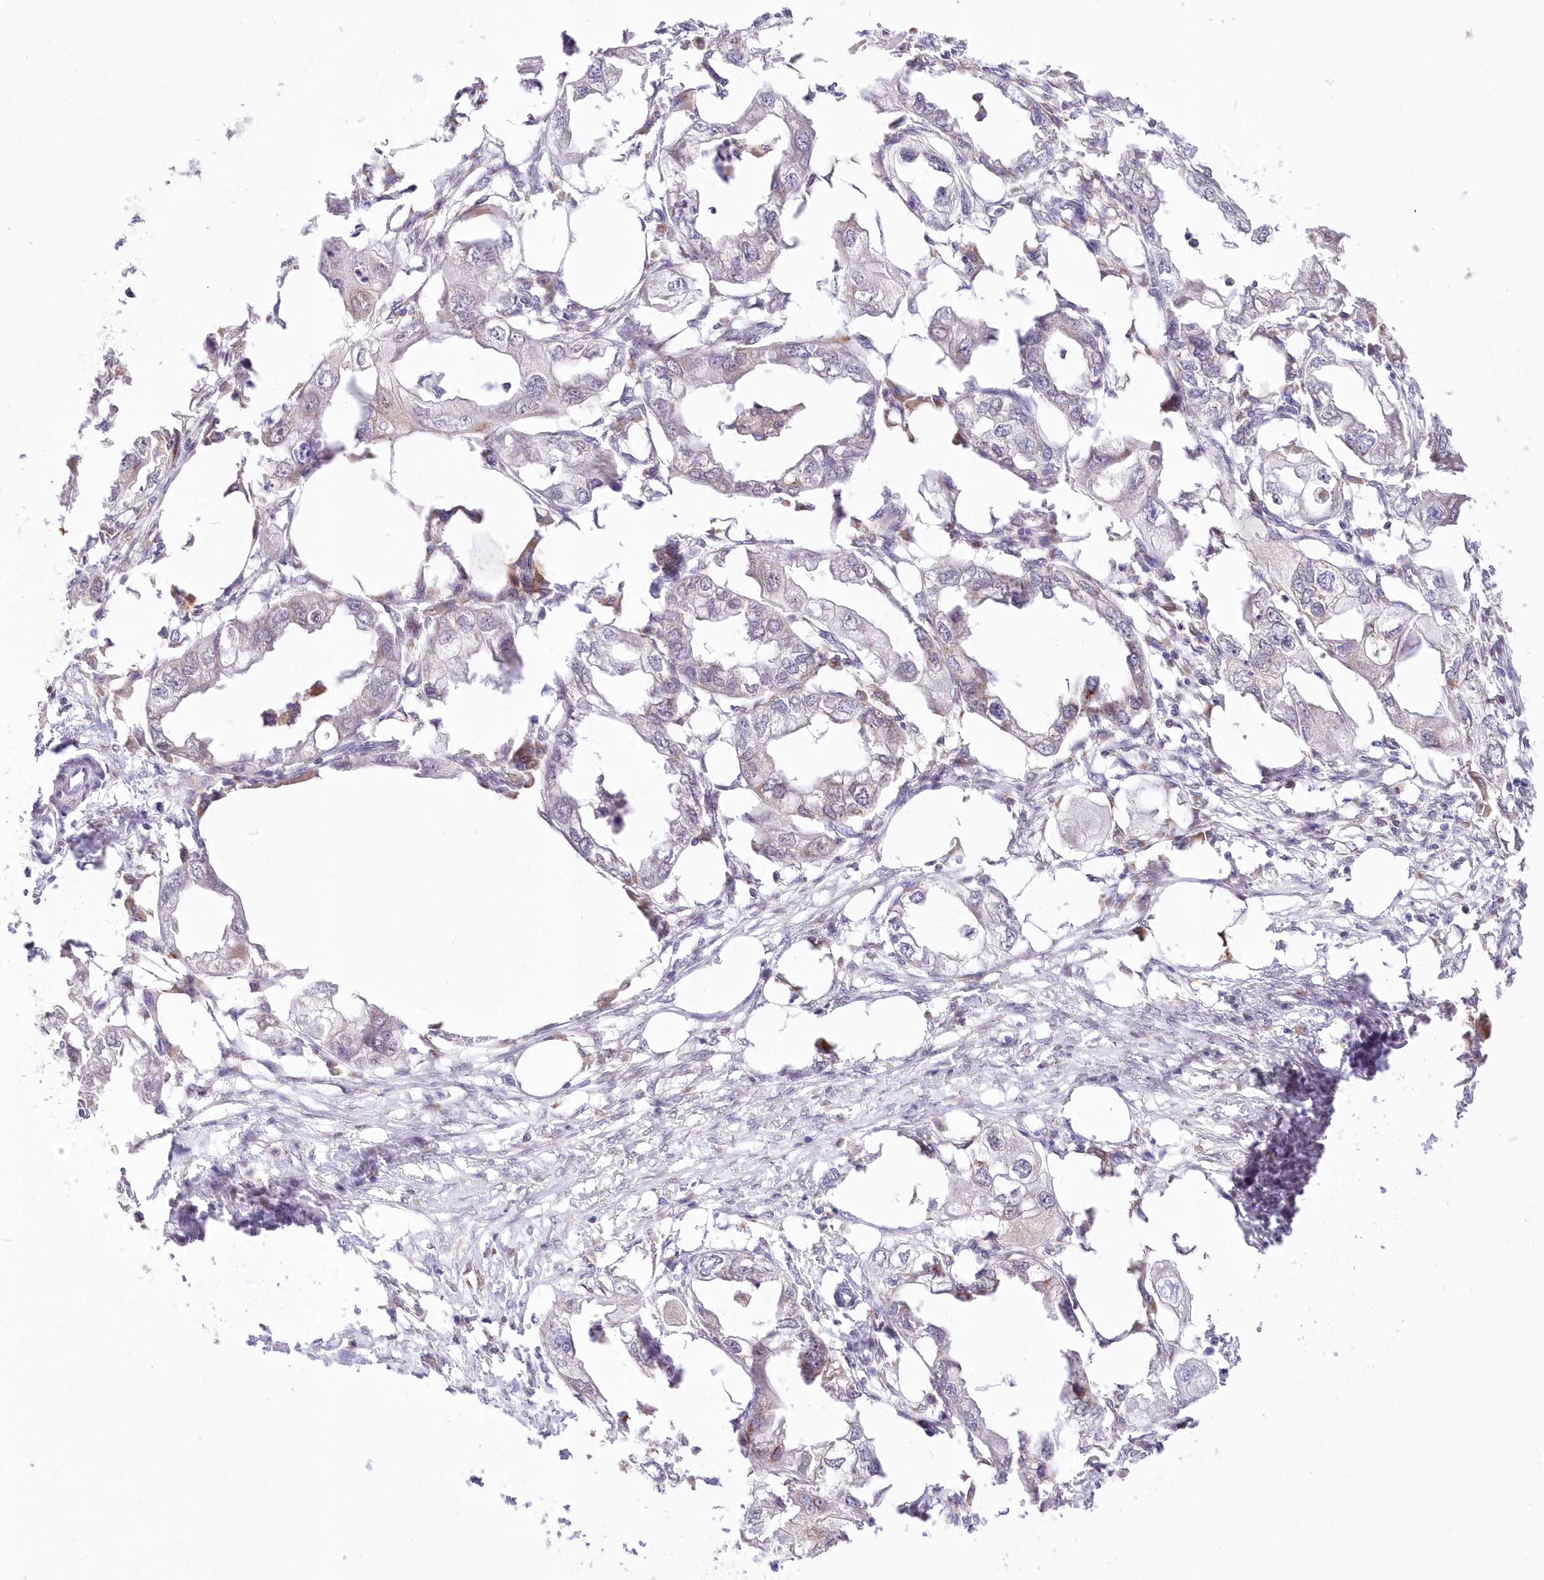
{"staining": {"intensity": "negative", "quantity": "none", "location": "none"}, "tissue": "endometrial cancer", "cell_type": "Tumor cells", "image_type": "cancer", "snomed": [{"axis": "morphology", "description": "Adenocarcinoma, NOS"}, {"axis": "morphology", "description": "Adenocarcinoma, metastatic, NOS"}, {"axis": "topography", "description": "Adipose tissue"}, {"axis": "topography", "description": "Endometrium"}], "caption": "This is an IHC photomicrograph of human endometrial cancer (adenocarcinoma). There is no expression in tumor cells.", "gene": "LDB1", "patient": {"sex": "female", "age": 67}}